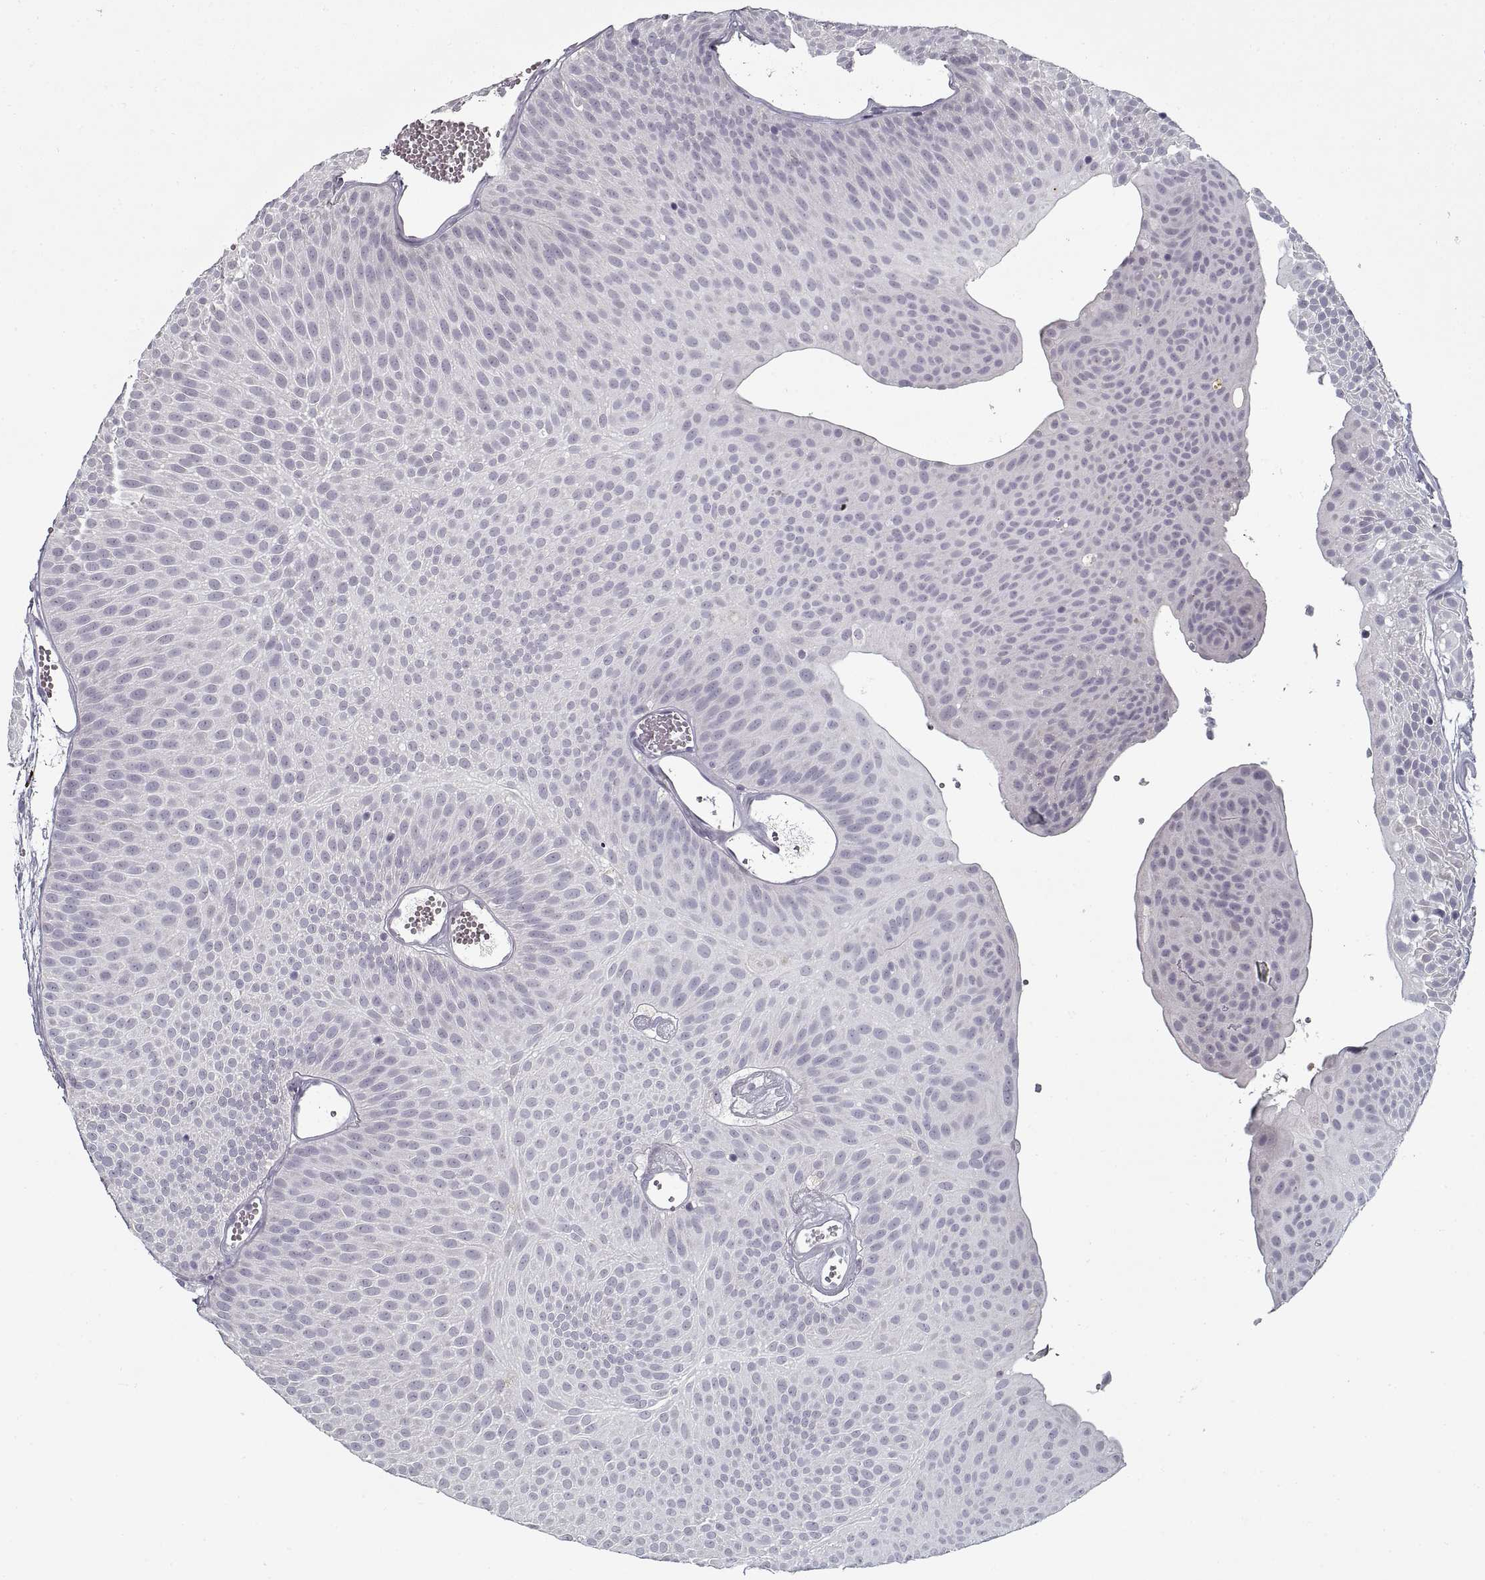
{"staining": {"intensity": "negative", "quantity": "none", "location": "none"}, "tissue": "urothelial cancer", "cell_type": "Tumor cells", "image_type": "cancer", "snomed": [{"axis": "morphology", "description": "Urothelial carcinoma, Low grade"}, {"axis": "topography", "description": "Urinary bladder"}], "caption": "Immunohistochemical staining of human urothelial cancer displays no significant expression in tumor cells.", "gene": "GAD2", "patient": {"sex": "male", "age": 52}}